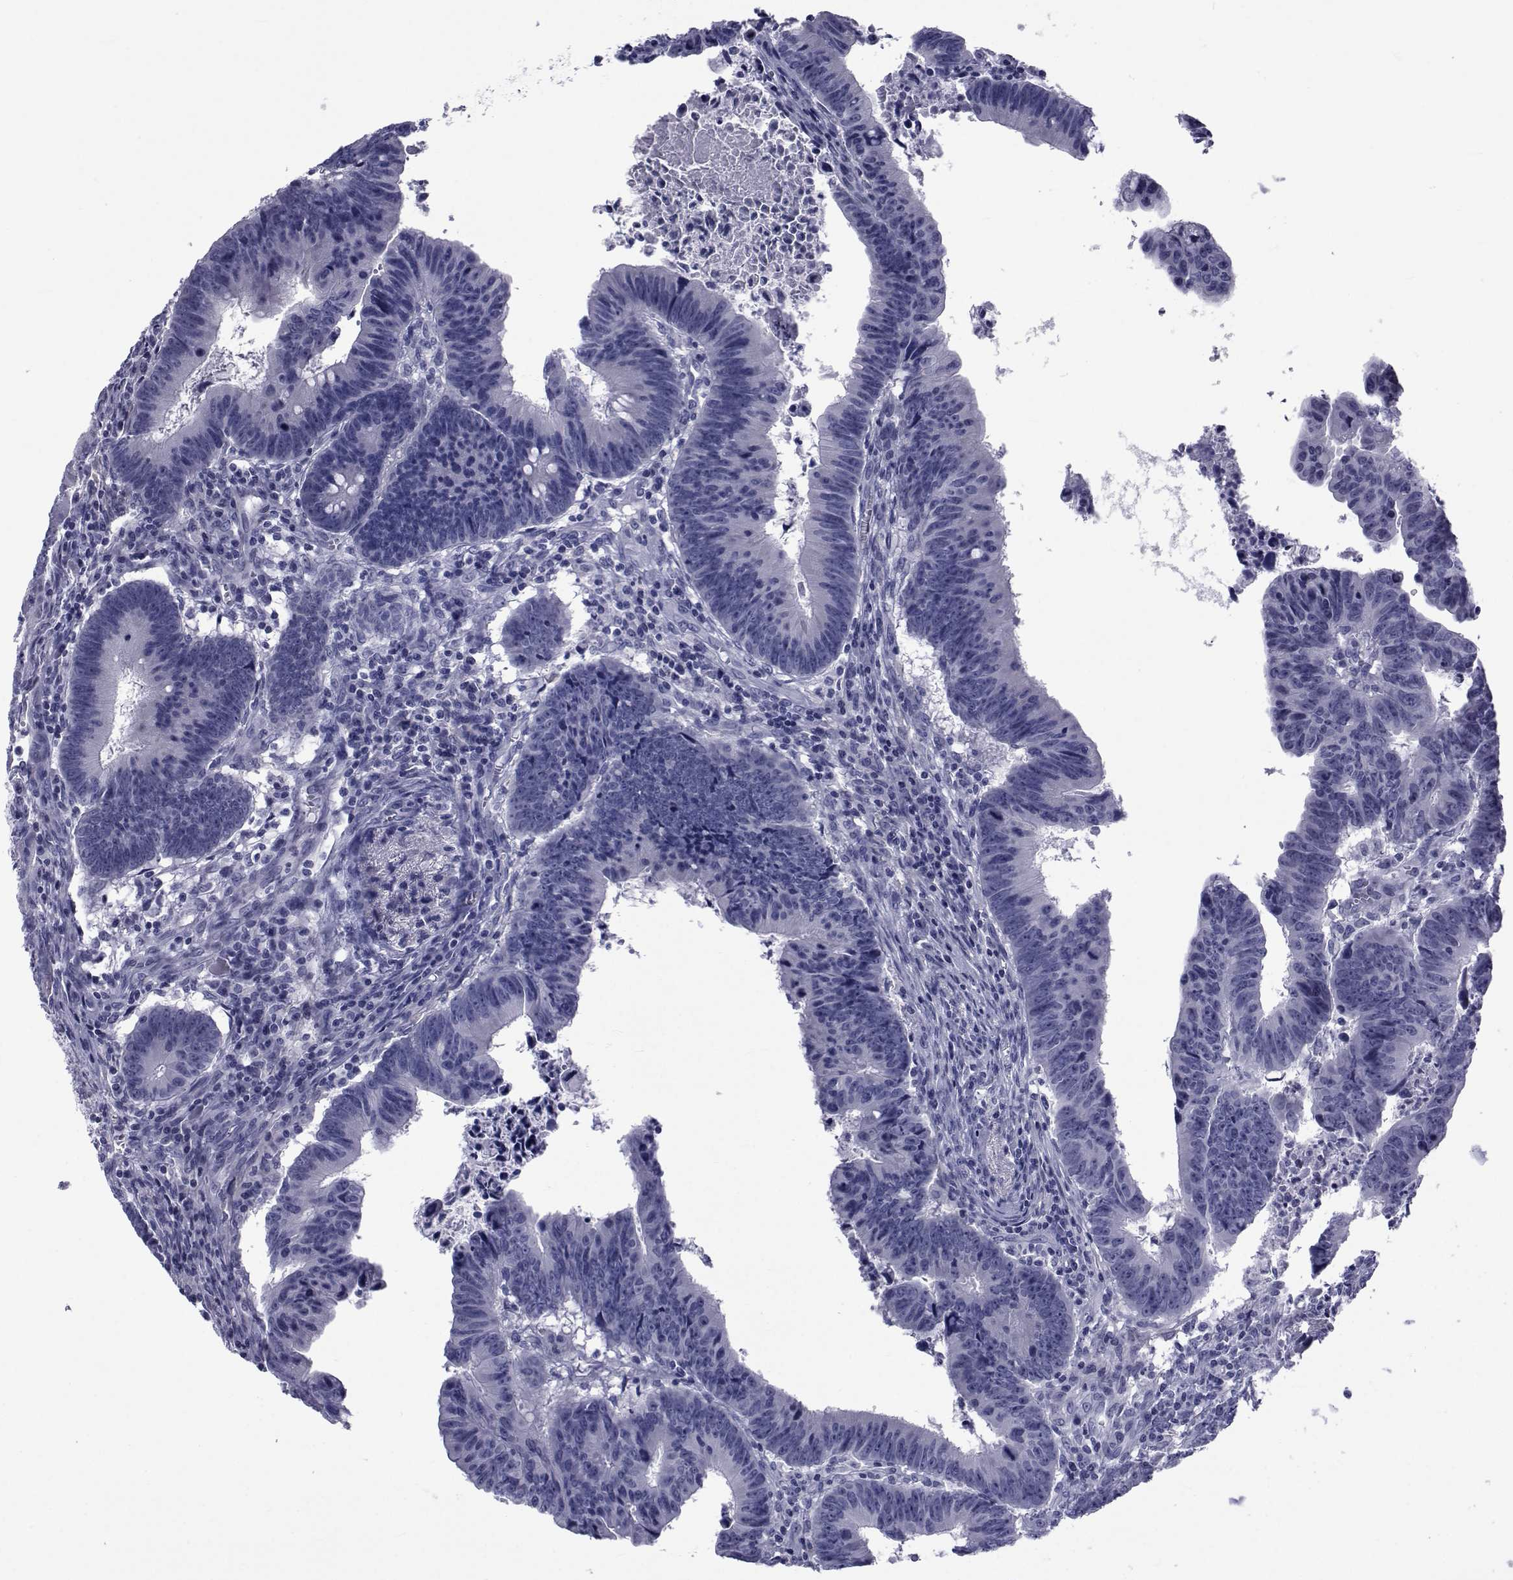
{"staining": {"intensity": "negative", "quantity": "none", "location": "none"}, "tissue": "colorectal cancer", "cell_type": "Tumor cells", "image_type": "cancer", "snomed": [{"axis": "morphology", "description": "Adenocarcinoma, NOS"}, {"axis": "topography", "description": "Colon"}], "caption": "Immunohistochemistry image of colorectal adenocarcinoma stained for a protein (brown), which demonstrates no staining in tumor cells.", "gene": "GKAP1", "patient": {"sex": "female", "age": 87}}